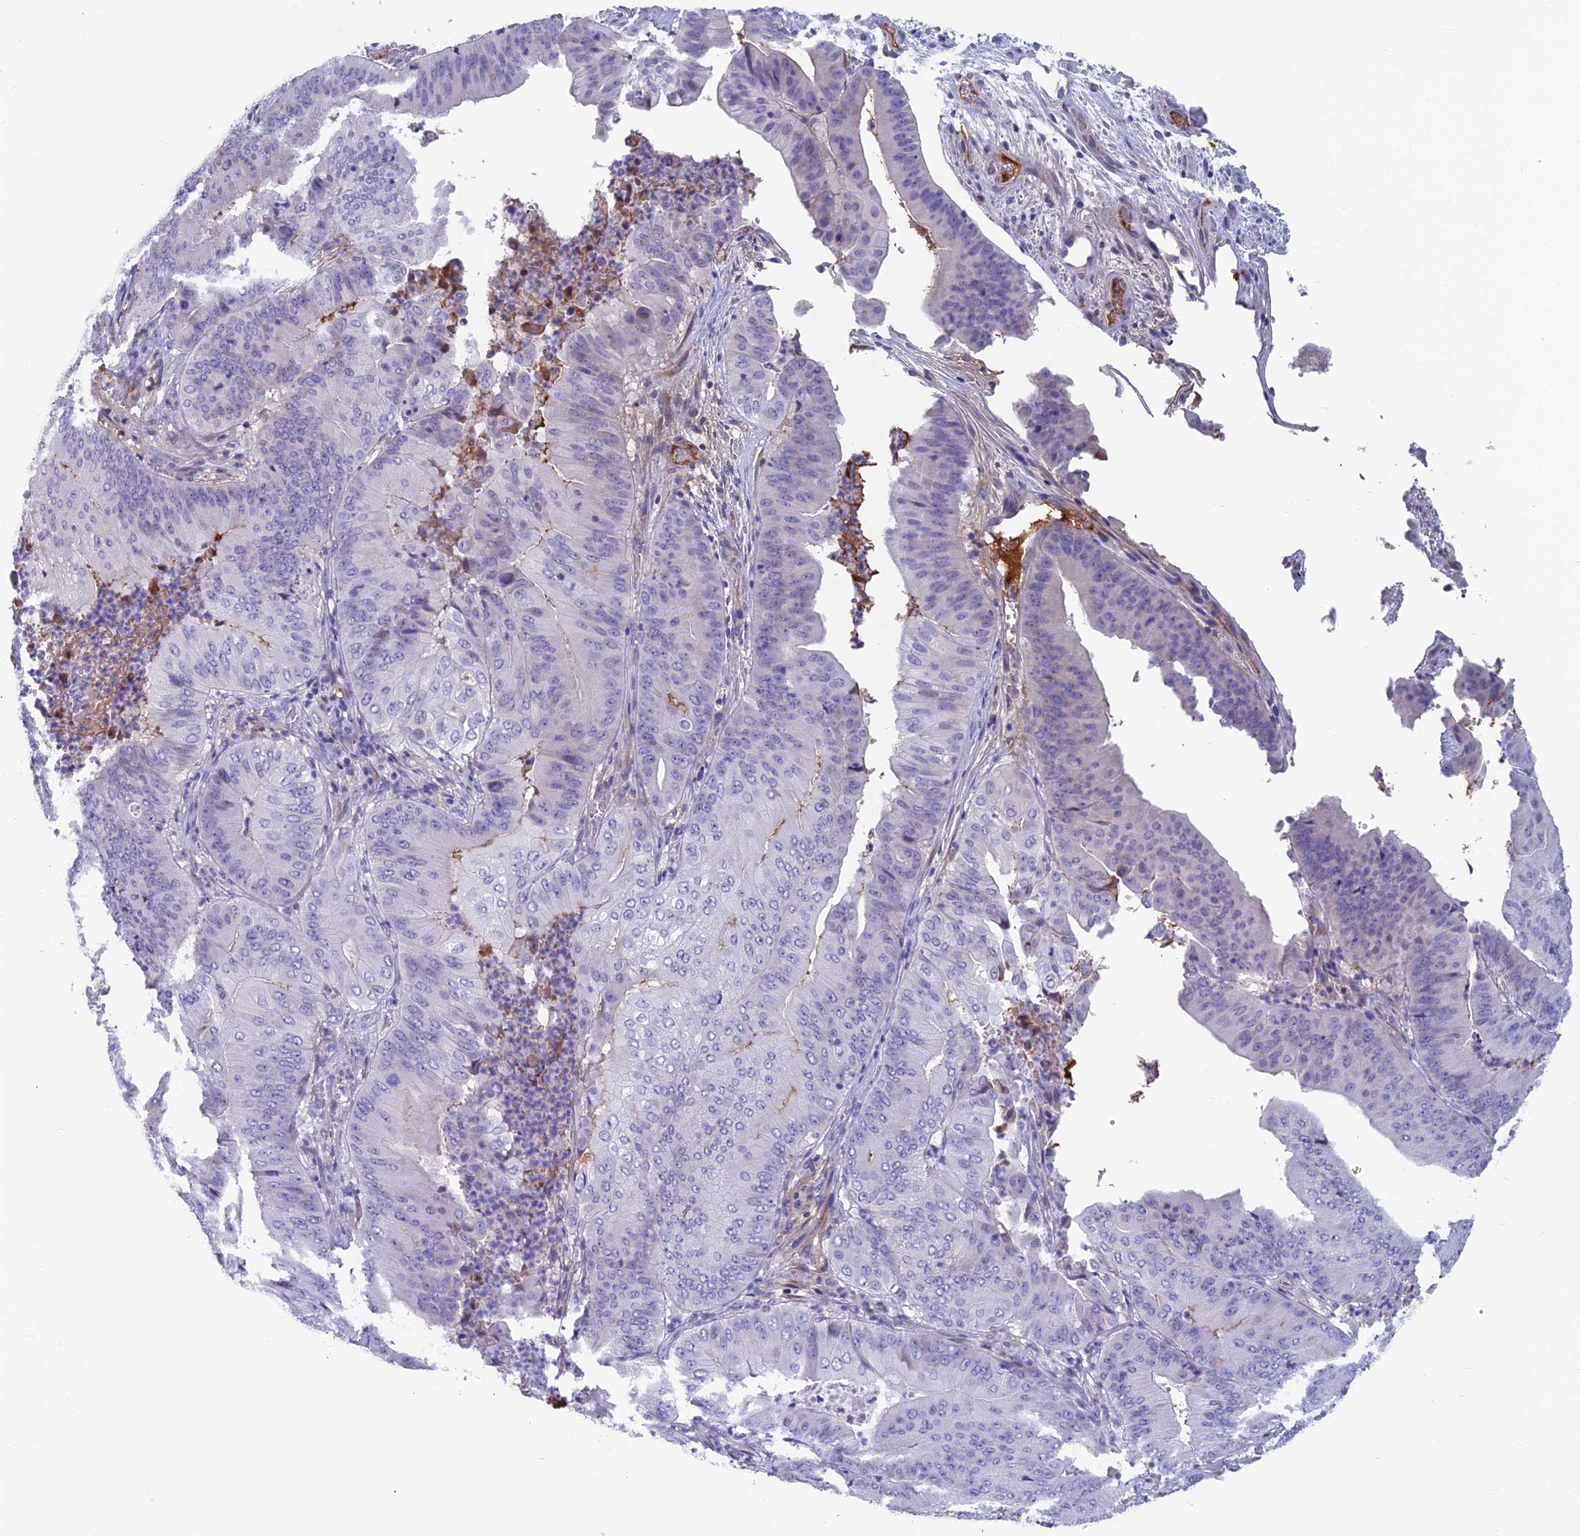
{"staining": {"intensity": "negative", "quantity": "none", "location": "none"}, "tissue": "pancreatic cancer", "cell_type": "Tumor cells", "image_type": "cancer", "snomed": [{"axis": "morphology", "description": "Adenocarcinoma, NOS"}, {"axis": "topography", "description": "Pancreas"}], "caption": "Histopathology image shows no protein positivity in tumor cells of pancreatic cancer (adenocarcinoma) tissue.", "gene": "SNAP91", "patient": {"sex": "female", "age": 77}}